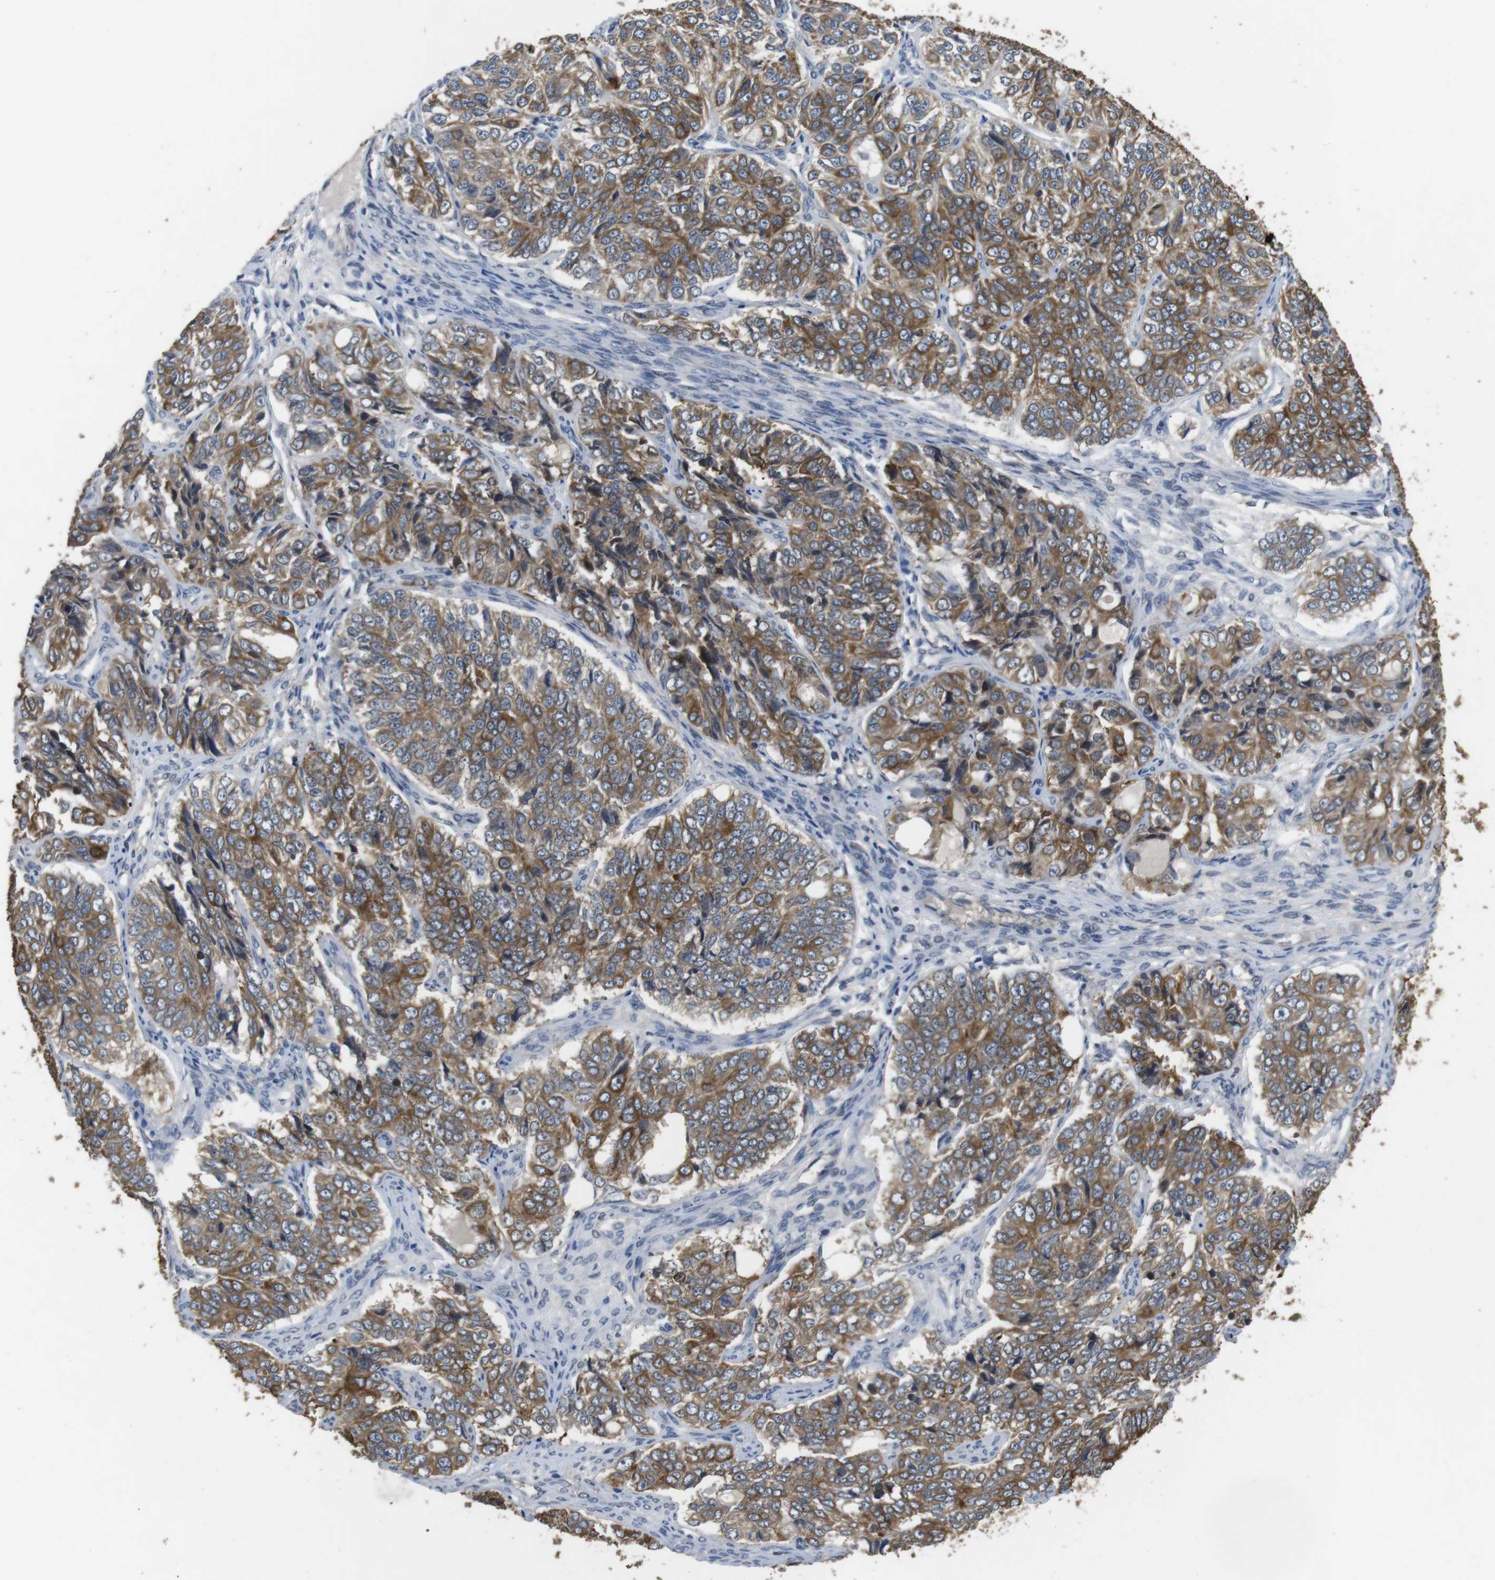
{"staining": {"intensity": "moderate", "quantity": ">75%", "location": "cytoplasmic/membranous"}, "tissue": "ovarian cancer", "cell_type": "Tumor cells", "image_type": "cancer", "snomed": [{"axis": "morphology", "description": "Carcinoma, endometroid"}, {"axis": "topography", "description": "Ovary"}], "caption": "Immunohistochemical staining of human ovarian cancer demonstrates medium levels of moderate cytoplasmic/membranous protein positivity in about >75% of tumor cells.", "gene": "ADGRL3", "patient": {"sex": "female", "age": 51}}